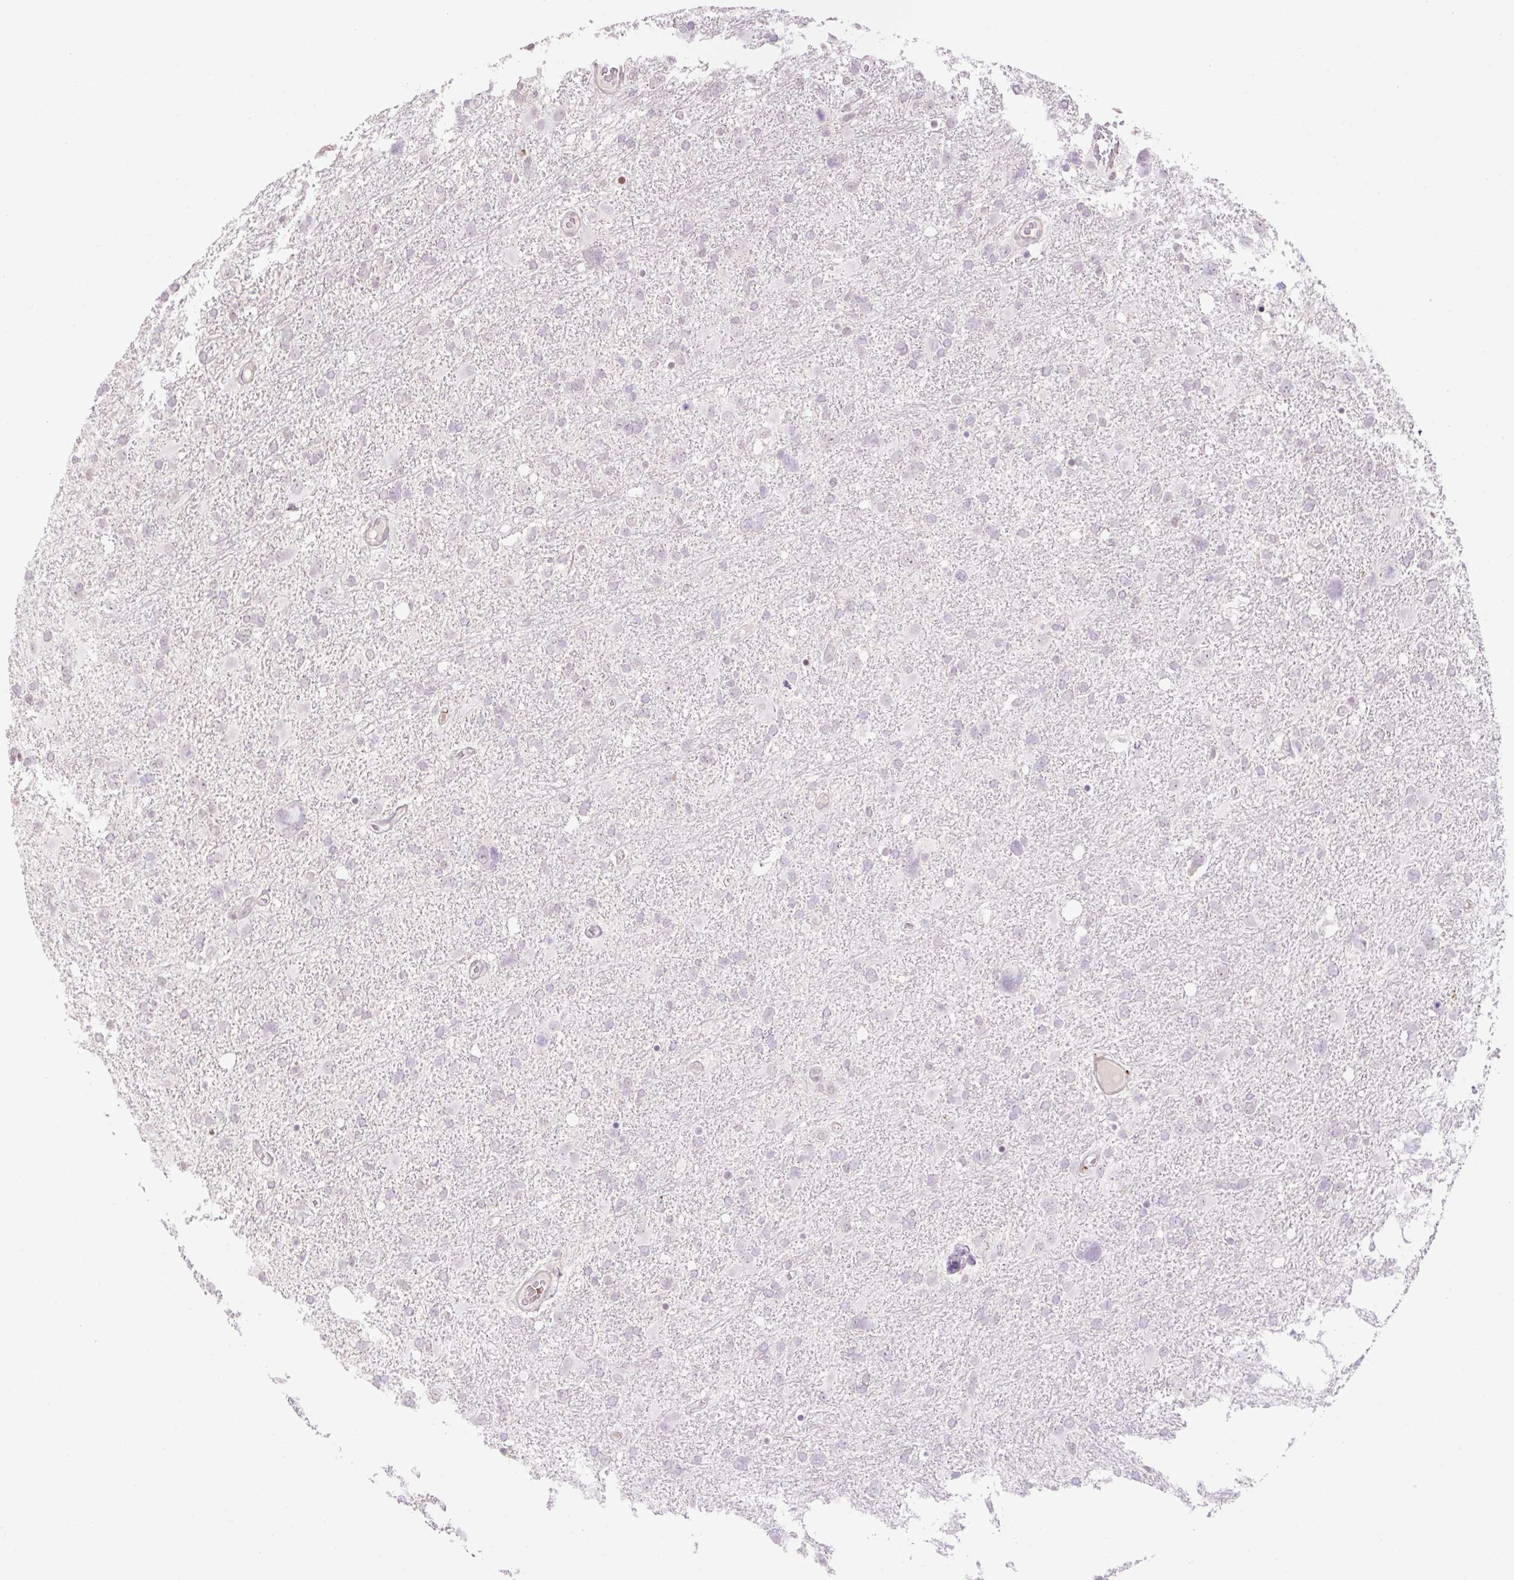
{"staining": {"intensity": "negative", "quantity": "none", "location": "none"}, "tissue": "glioma", "cell_type": "Tumor cells", "image_type": "cancer", "snomed": [{"axis": "morphology", "description": "Glioma, malignant, High grade"}, {"axis": "topography", "description": "Brain"}], "caption": "The histopathology image reveals no significant positivity in tumor cells of high-grade glioma (malignant).", "gene": "RIPPLY3", "patient": {"sex": "male", "age": 61}}